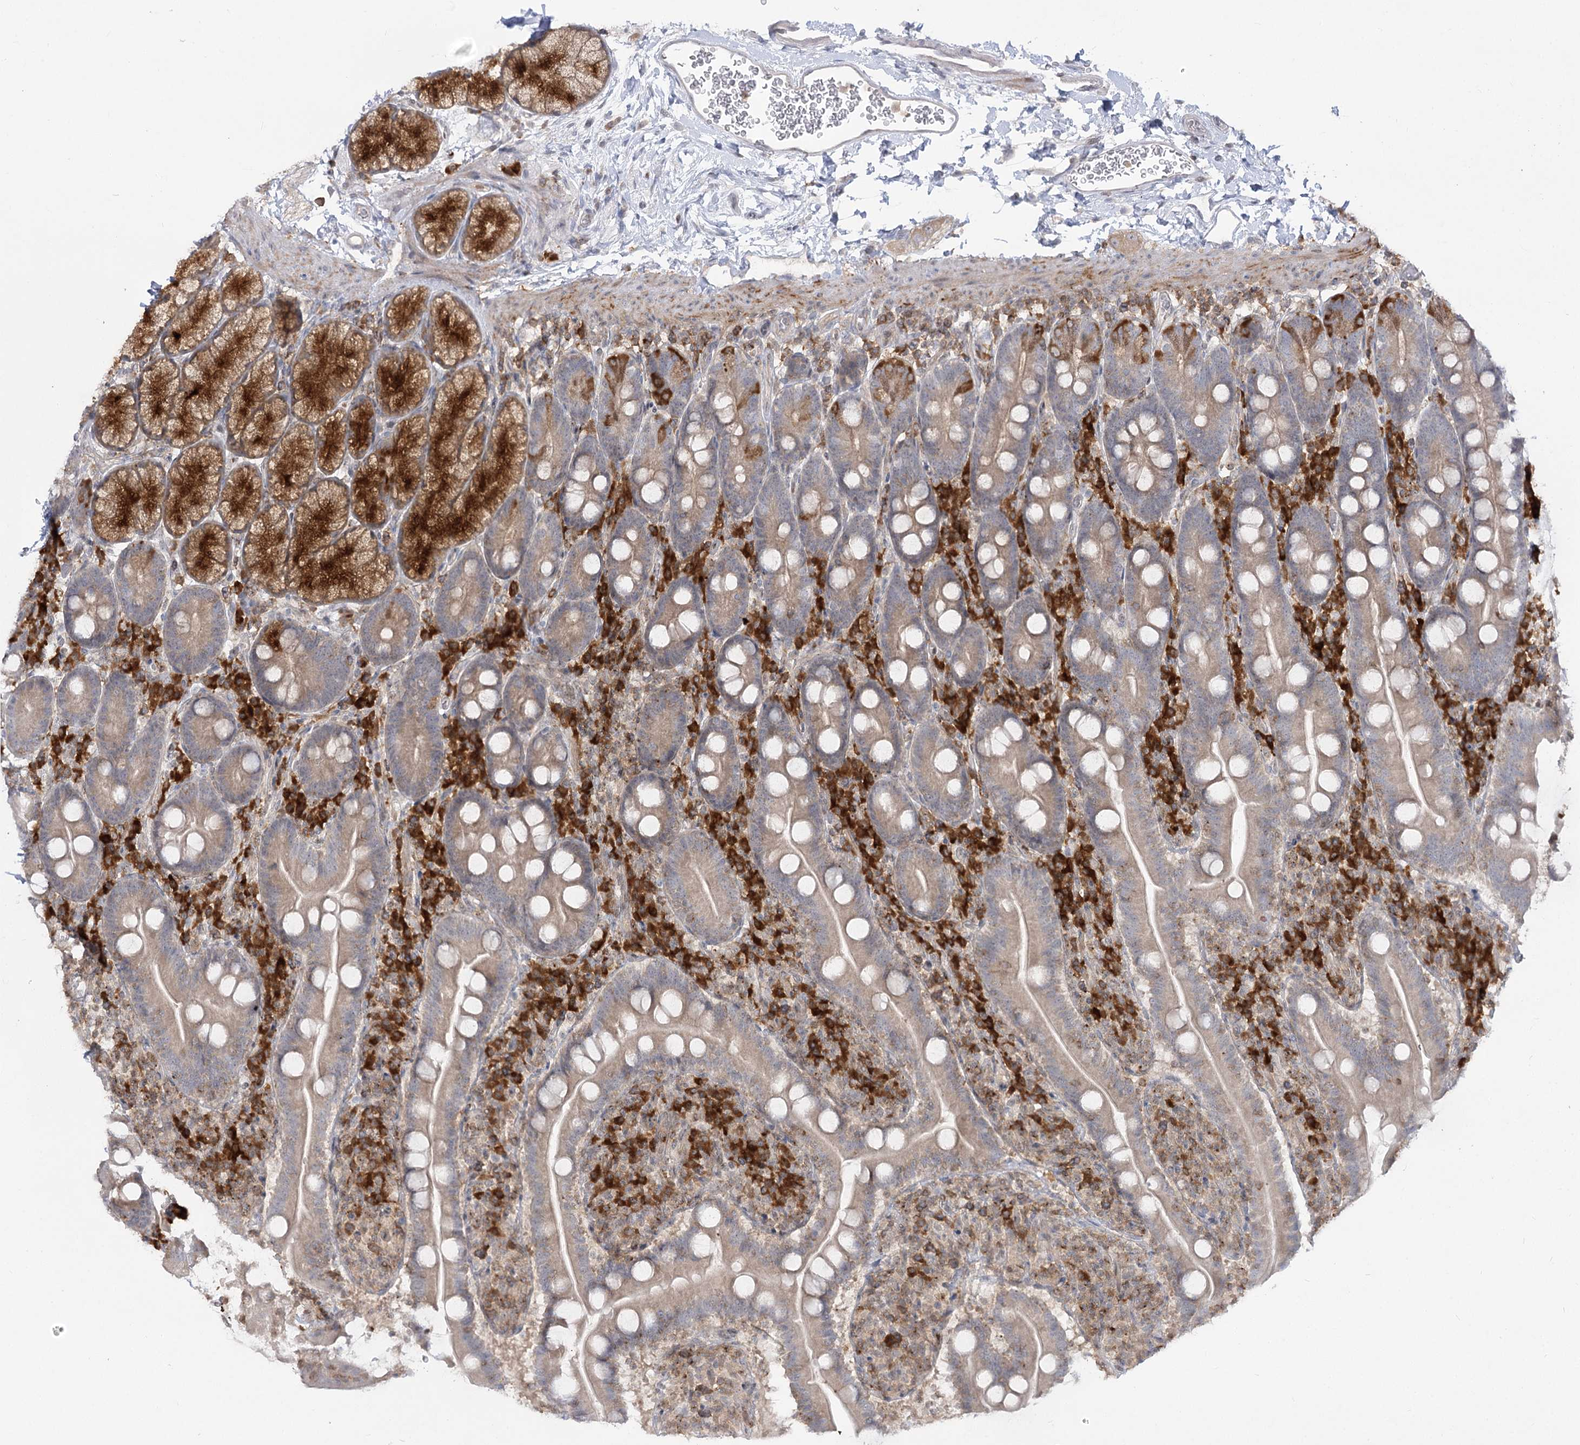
{"staining": {"intensity": "weak", "quantity": "25%-75%", "location": "cytoplasmic/membranous"}, "tissue": "duodenum", "cell_type": "Glandular cells", "image_type": "normal", "snomed": [{"axis": "morphology", "description": "Normal tissue, NOS"}, {"axis": "topography", "description": "Duodenum"}], "caption": "A brown stain labels weak cytoplasmic/membranous positivity of a protein in glandular cells of benign human duodenum. (IHC, brightfield microscopy, high magnification).", "gene": "SYTL1", "patient": {"sex": "male", "age": 35}}